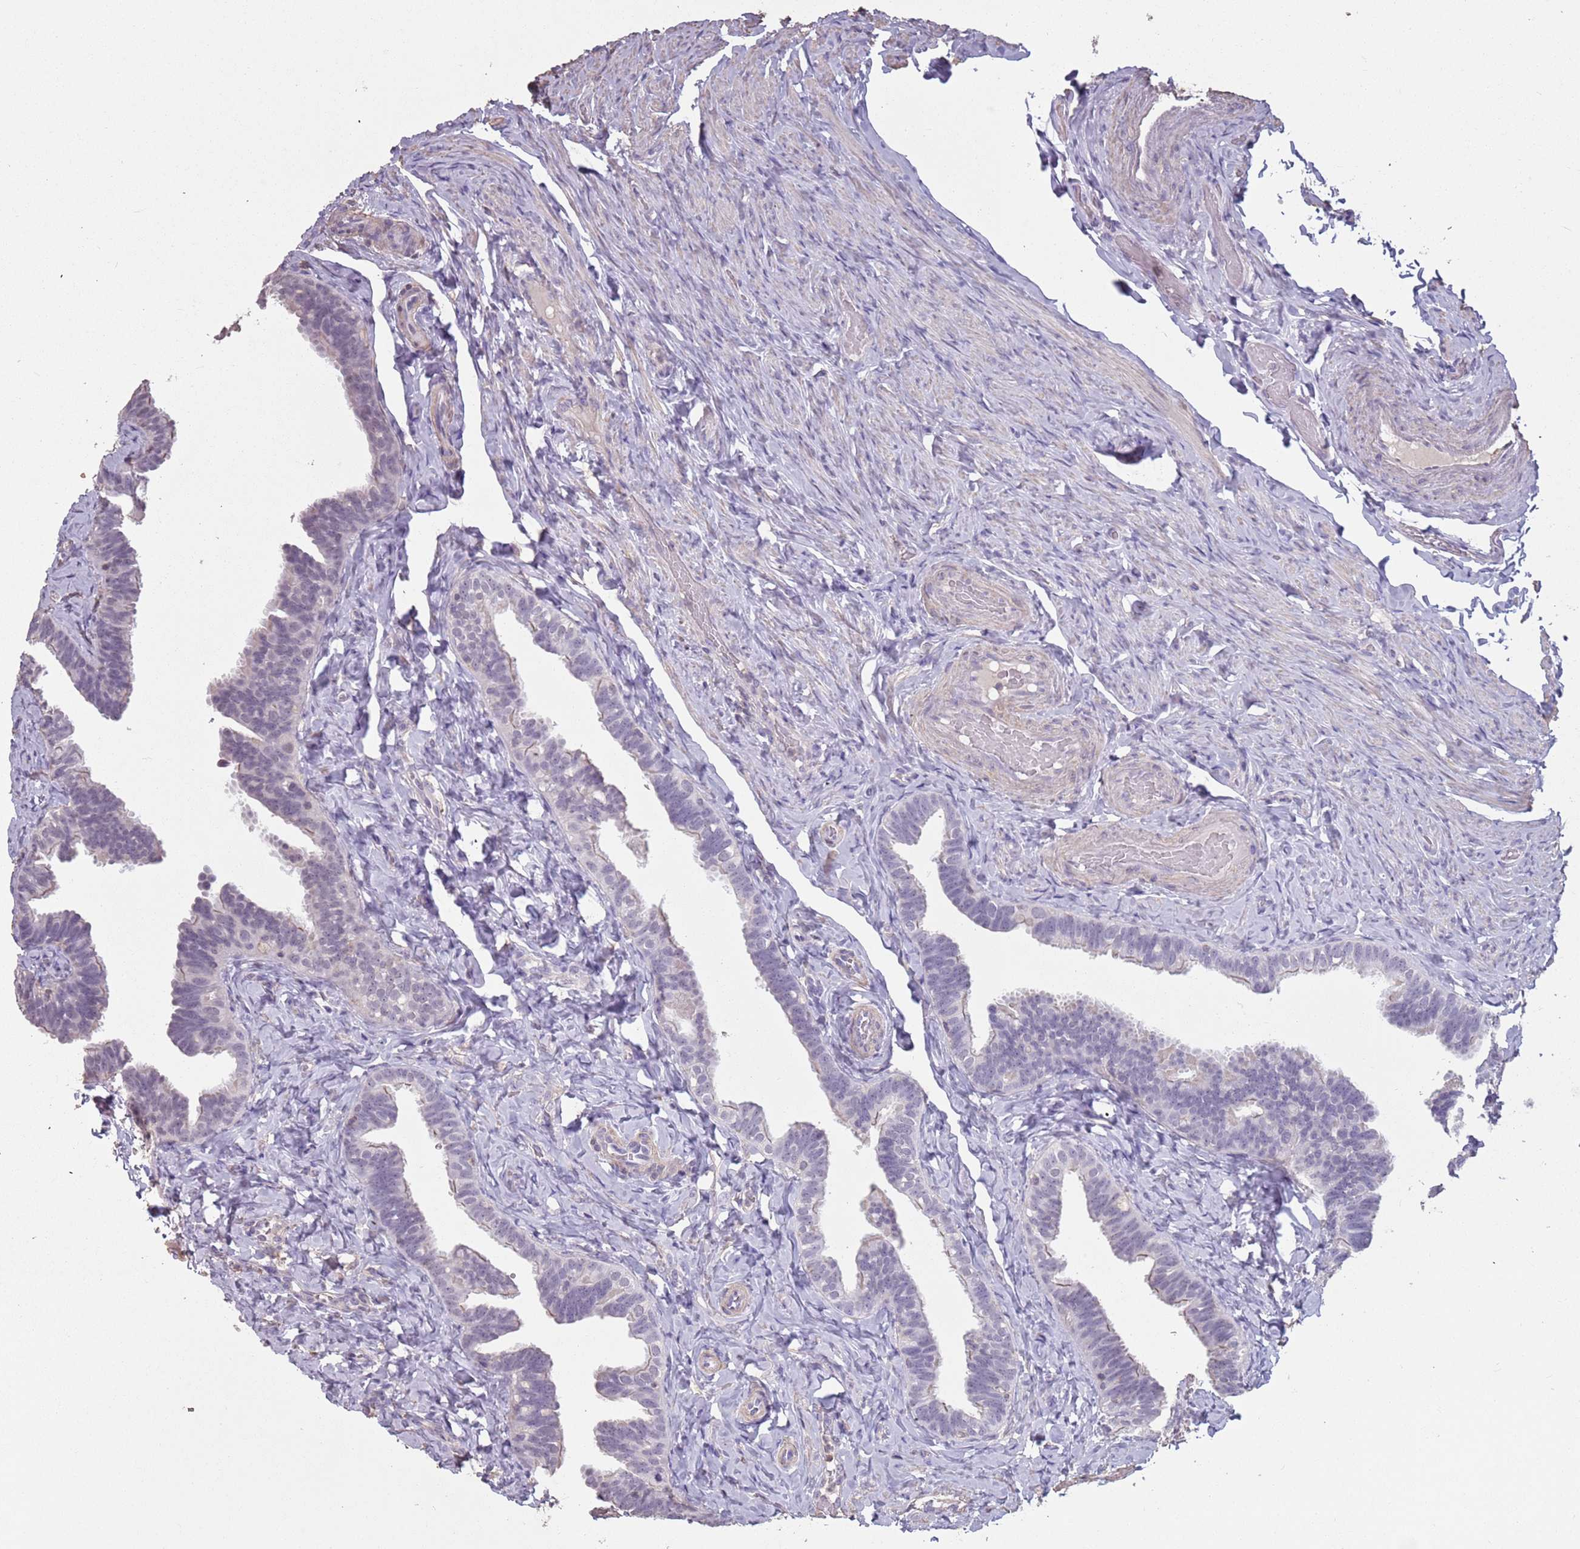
{"staining": {"intensity": "weak", "quantity": "<25%", "location": "cytoplasmic/membranous"}, "tissue": "fallopian tube", "cell_type": "Glandular cells", "image_type": "normal", "snomed": [{"axis": "morphology", "description": "Normal tissue, NOS"}, {"axis": "topography", "description": "Fallopian tube"}], "caption": "Photomicrograph shows no significant protein expression in glandular cells of benign fallopian tube.", "gene": "SUN5", "patient": {"sex": "female", "age": 65}}